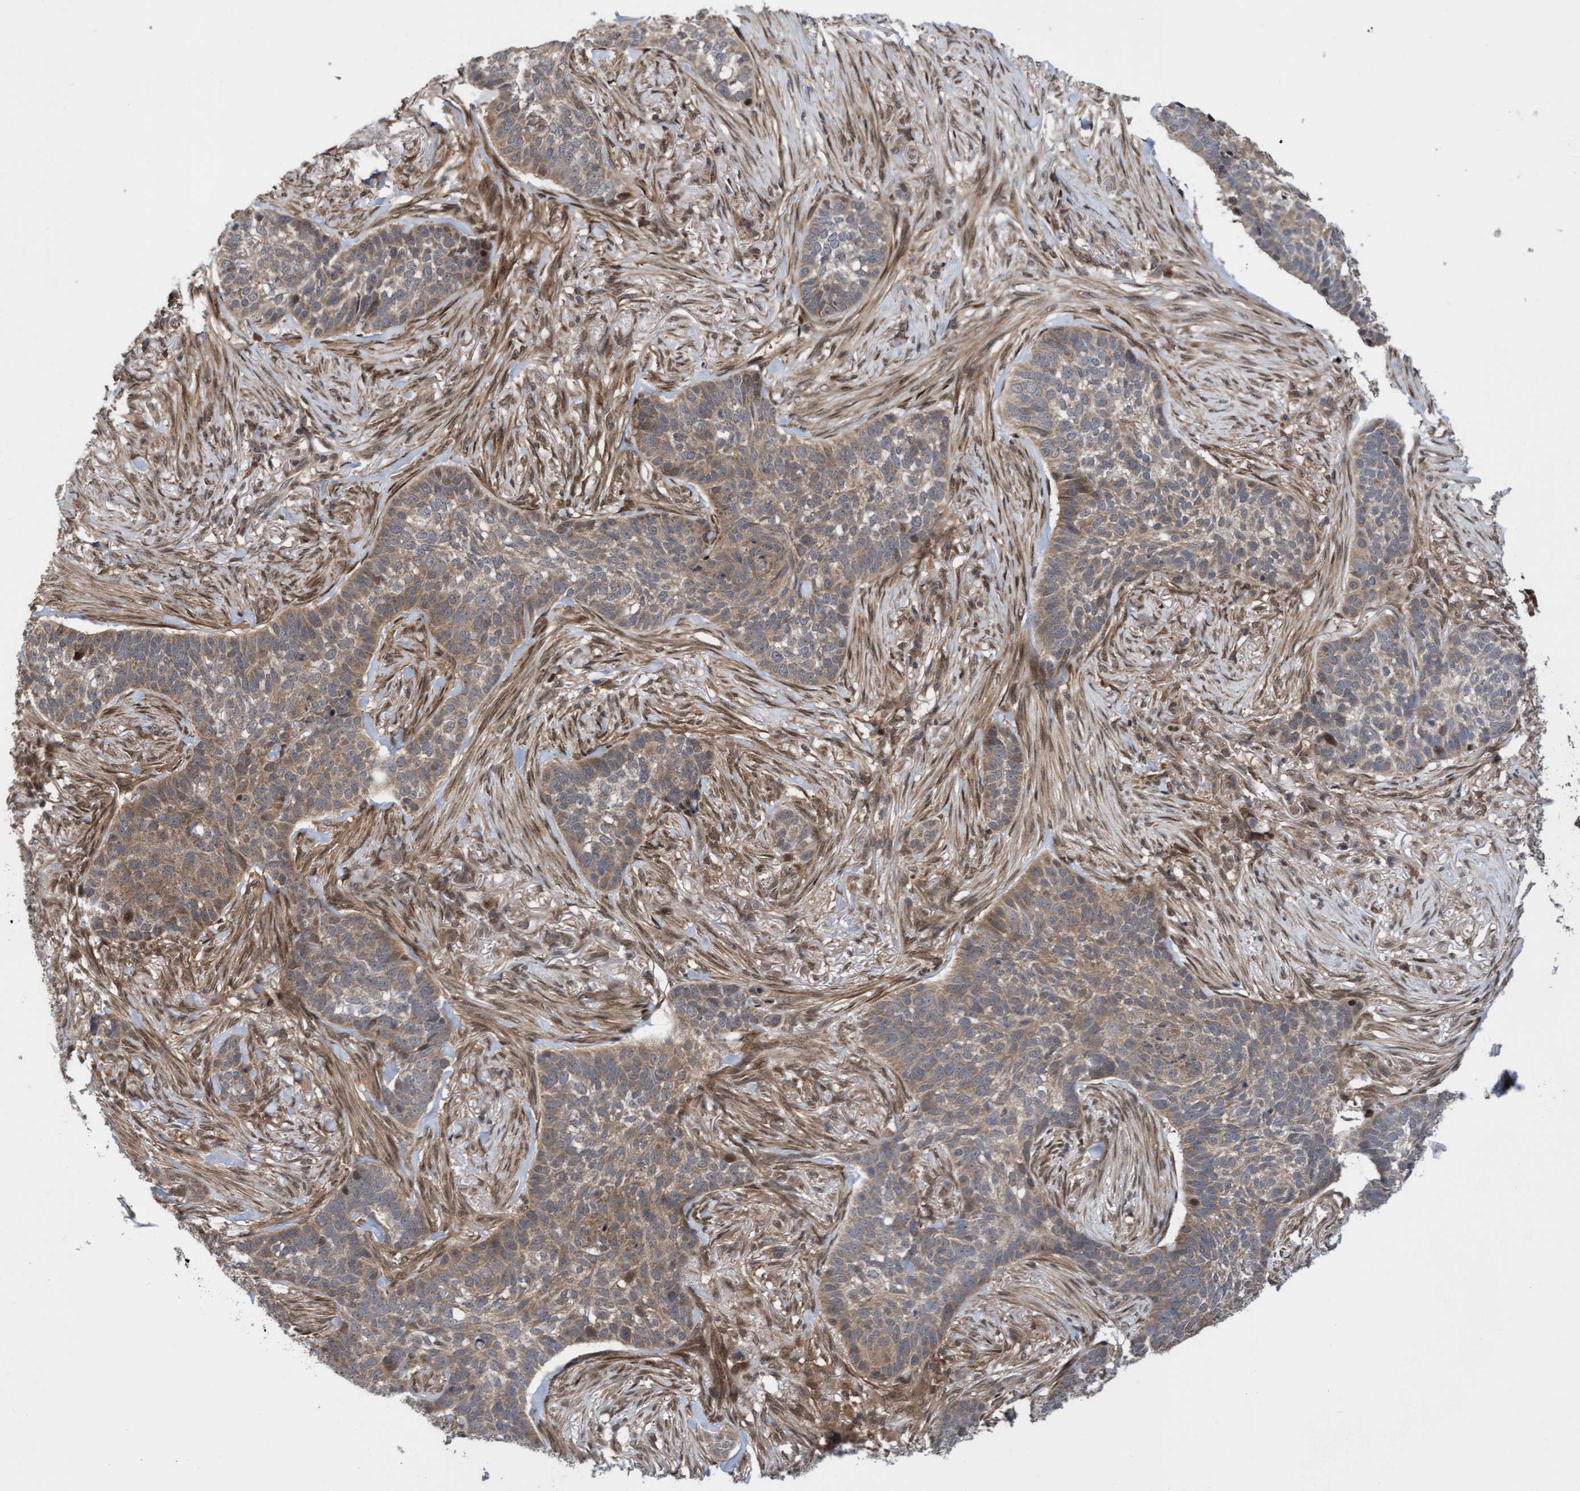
{"staining": {"intensity": "weak", "quantity": ">75%", "location": "cytoplasmic/membranous"}, "tissue": "skin cancer", "cell_type": "Tumor cells", "image_type": "cancer", "snomed": [{"axis": "morphology", "description": "Basal cell carcinoma"}, {"axis": "topography", "description": "Skin"}], "caption": "This photomicrograph demonstrates skin basal cell carcinoma stained with immunohistochemistry (IHC) to label a protein in brown. The cytoplasmic/membranous of tumor cells show weak positivity for the protein. Nuclei are counter-stained blue.", "gene": "ITFG1", "patient": {"sex": "male", "age": 85}}